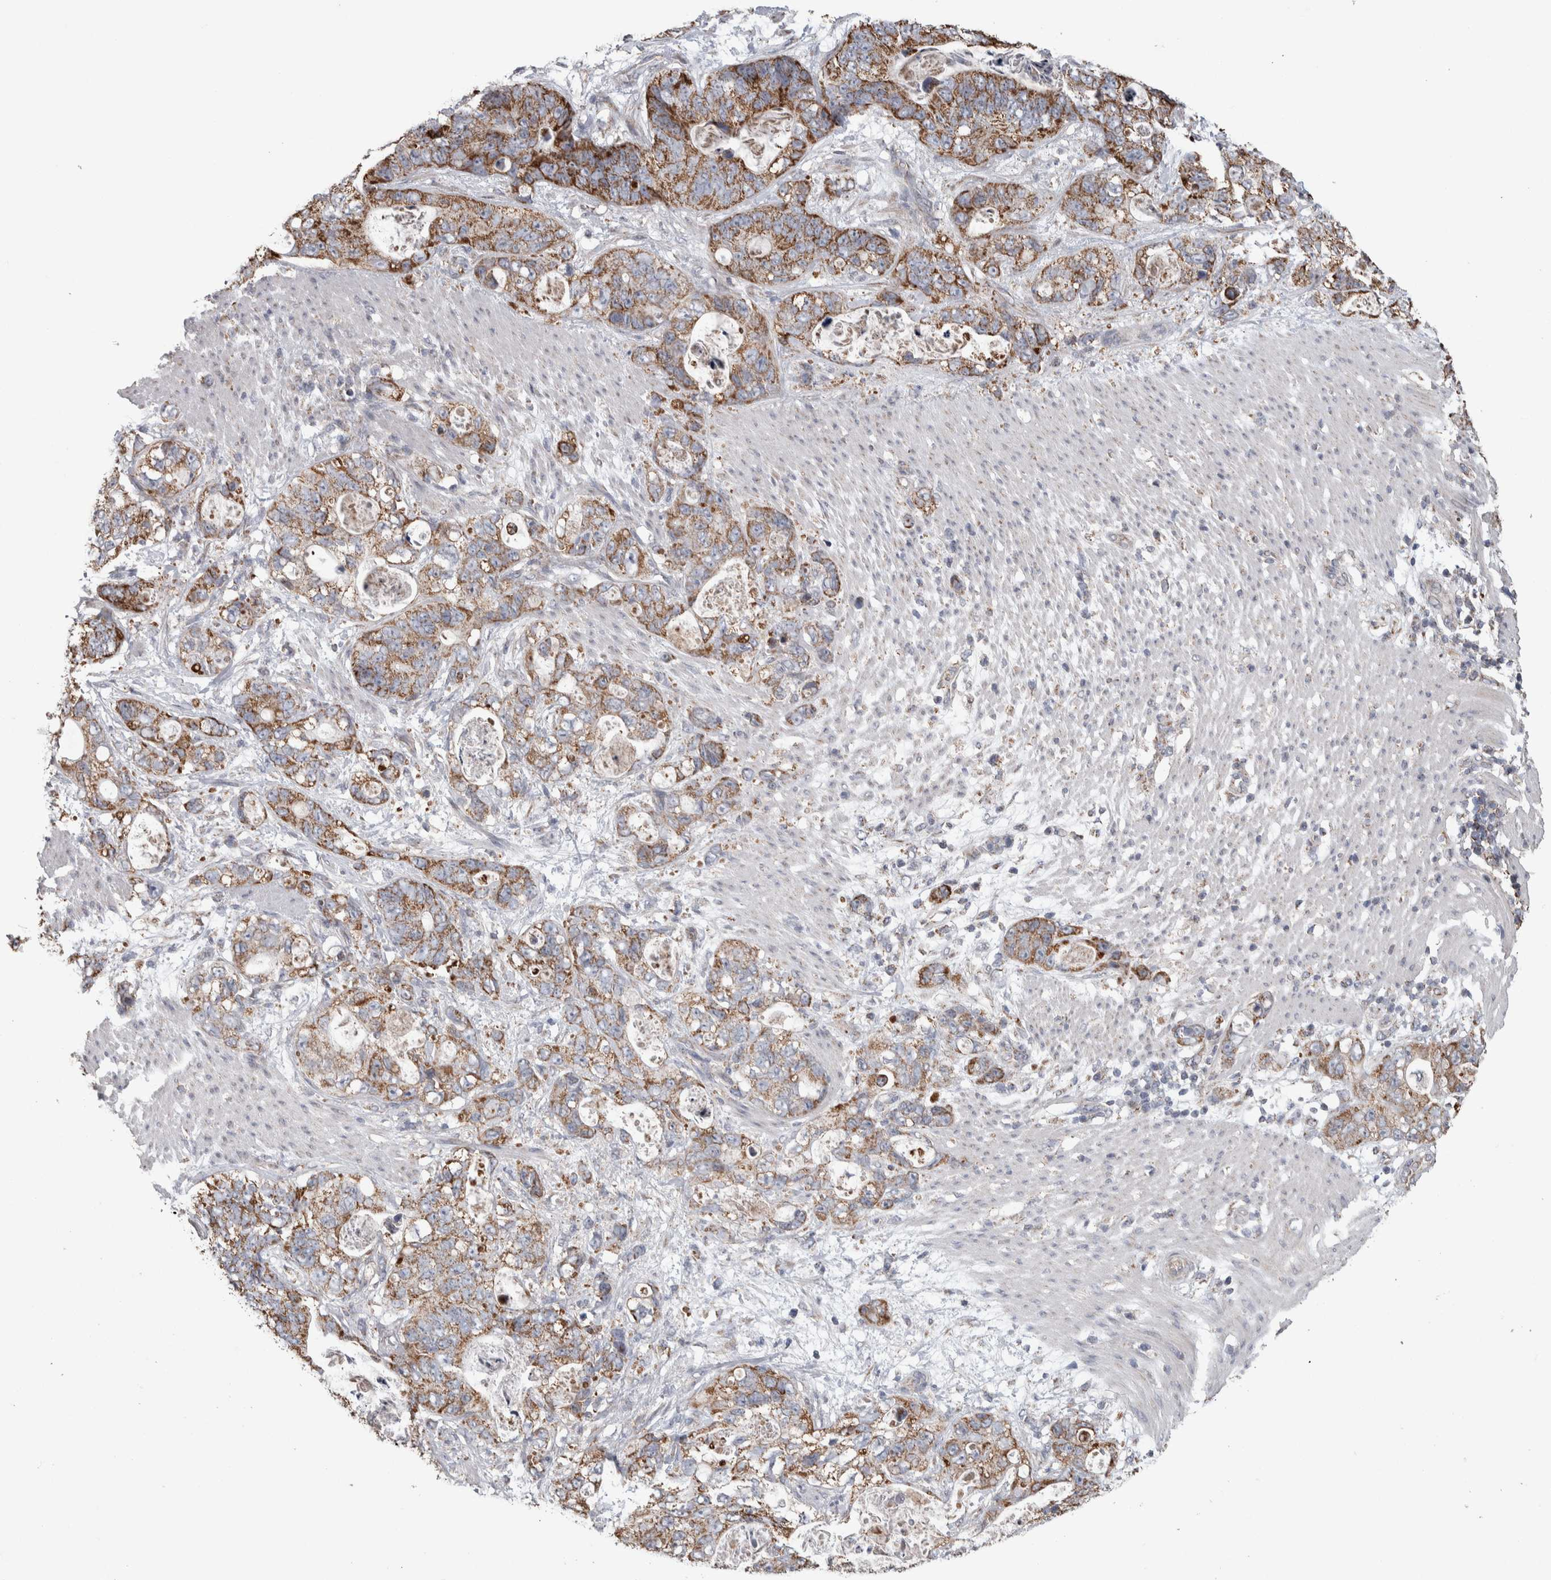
{"staining": {"intensity": "moderate", "quantity": ">75%", "location": "cytoplasmic/membranous"}, "tissue": "stomach cancer", "cell_type": "Tumor cells", "image_type": "cancer", "snomed": [{"axis": "morphology", "description": "Normal tissue, NOS"}, {"axis": "morphology", "description": "Adenocarcinoma, NOS"}, {"axis": "topography", "description": "Stomach"}], "caption": "The photomicrograph displays a brown stain indicating the presence of a protein in the cytoplasmic/membranous of tumor cells in stomach cancer (adenocarcinoma).", "gene": "SCO1", "patient": {"sex": "female", "age": 89}}